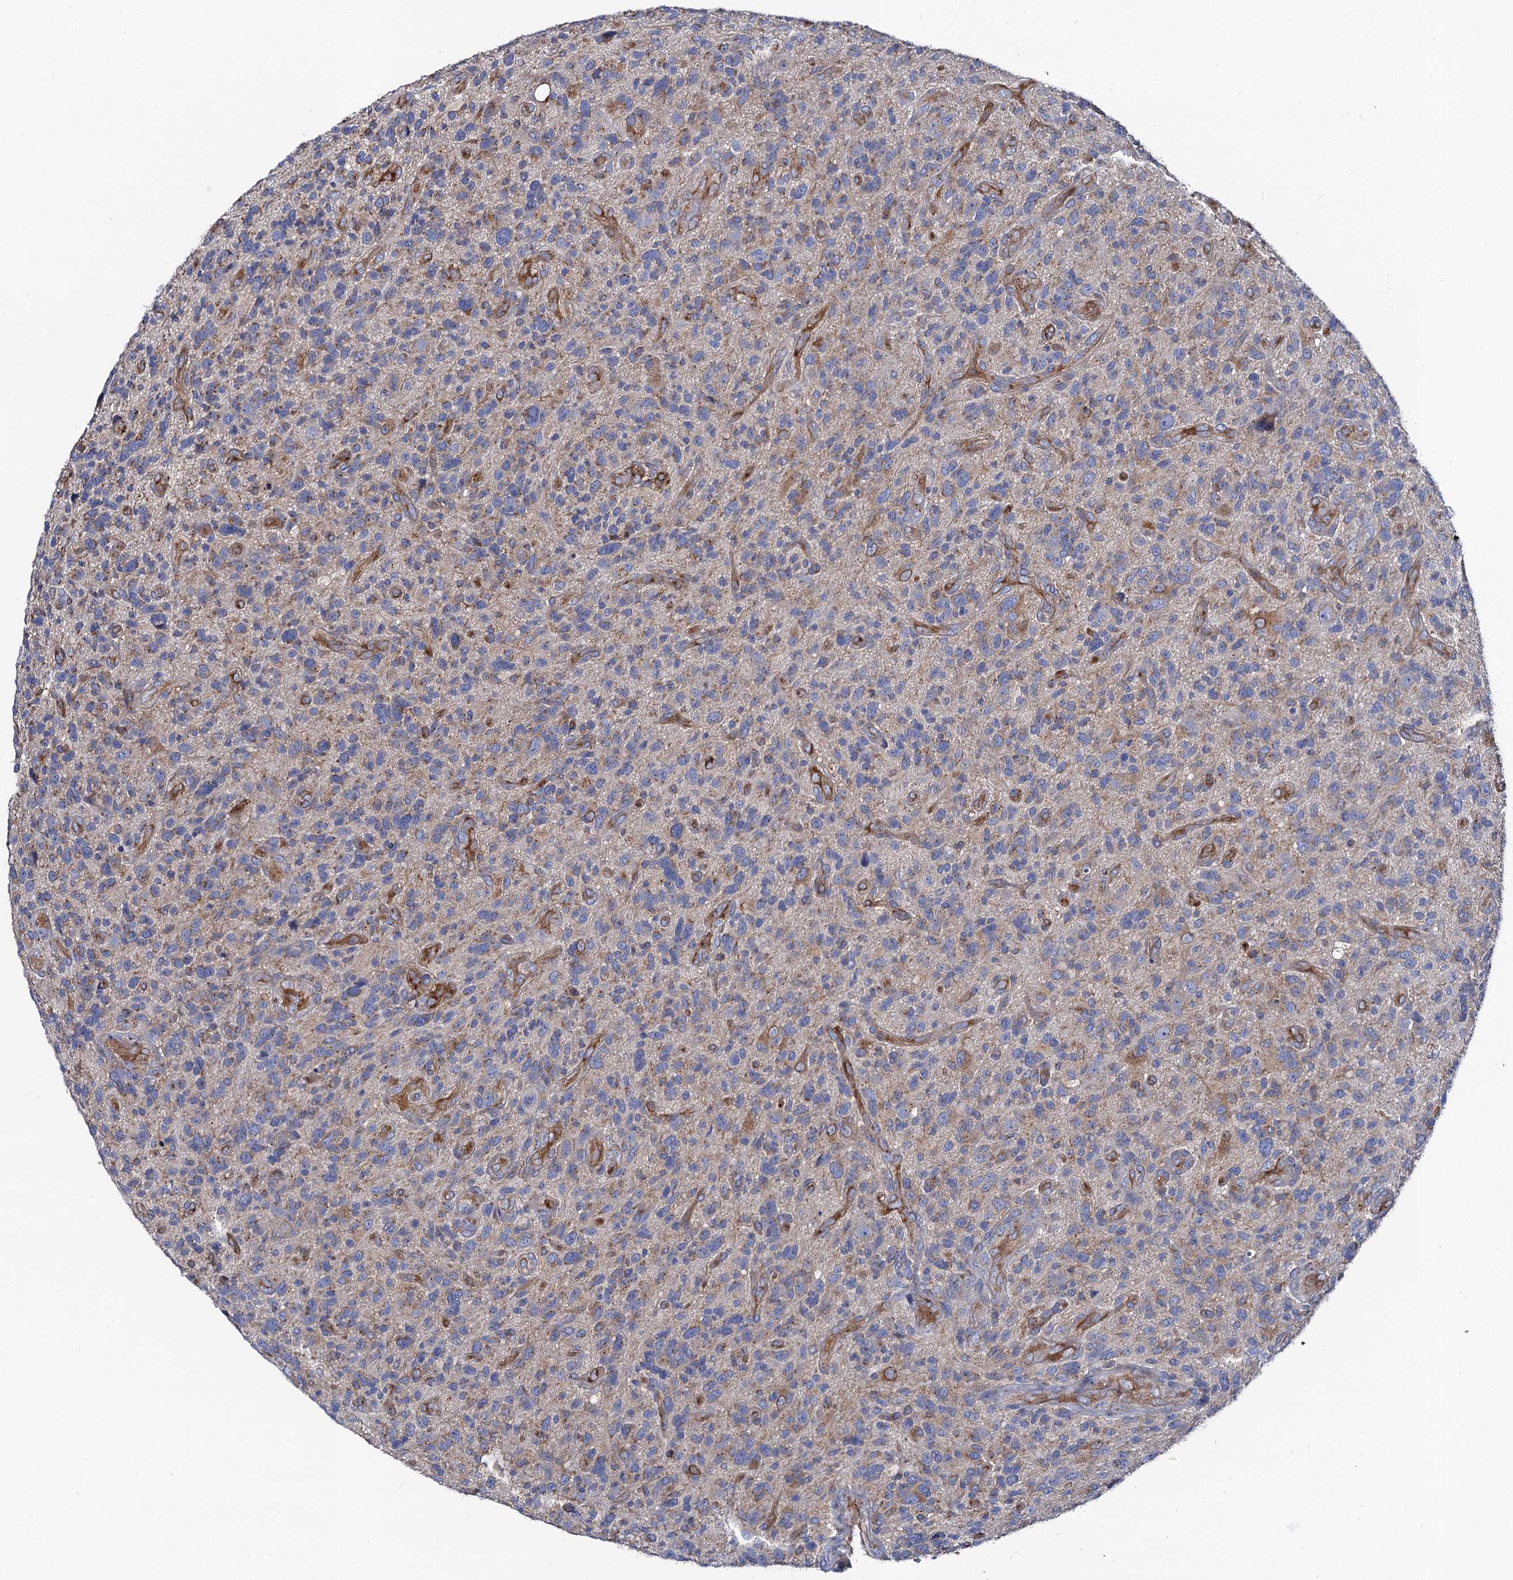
{"staining": {"intensity": "moderate", "quantity": "<25%", "location": "cytoplasmic/membranous"}, "tissue": "glioma", "cell_type": "Tumor cells", "image_type": "cancer", "snomed": [{"axis": "morphology", "description": "Glioma, malignant, High grade"}, {"axis": "topography", "description": "Brain"}], "caption": "A brown stain highlights moderate cytoplasmic/membranous expression of a protein in human malignant high-grade glioma tumor cells. Using DAB (3,3'-diaminobenzidine) (brown) and hematoxylin (blue) stains, captured at high magnification using brightfield microscopy.", "gene": "DYDC1", "patient": {"sex": "male", "age": 47}}